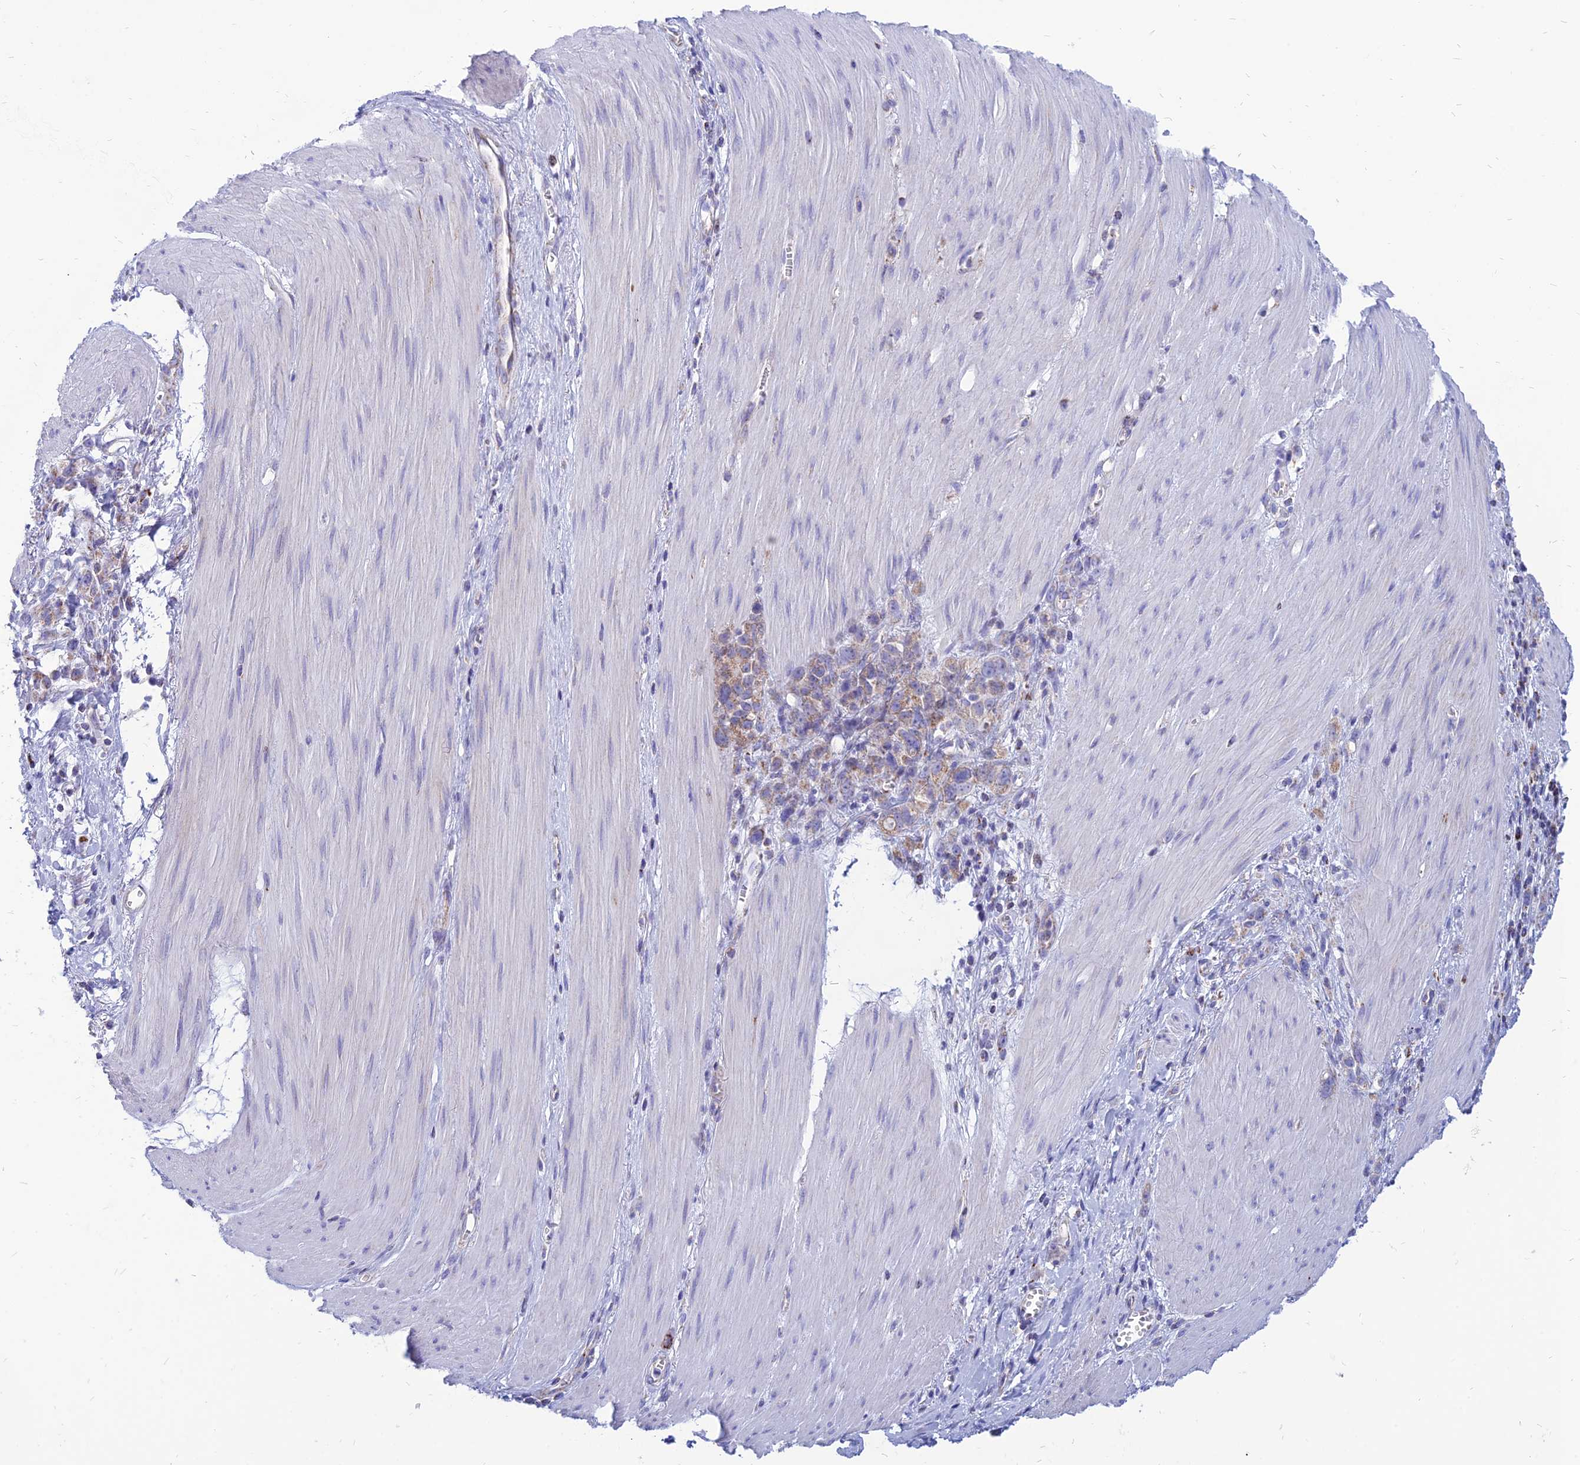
{"staining": {"intensity": "weak", "quantity": ">75%", "location": "cytoplasmic/membranous"}, "tissue": "stomach cancer", "cell_type": "Tumor cells", "image_type": "cancer", "snomed": [{"axis": "morphology", "description": "Adenocarcinoma, NOS"}, {"axis": "topography", "description": "Stomach"}], "caption": "Stomach cancer stained with DAB IHC displays low levels of weak cytoplasmic/membranous staining in approximately >75% of tumor cells.", "gene": "PACC1", "patient": {"sex": "female", "age": 76}}